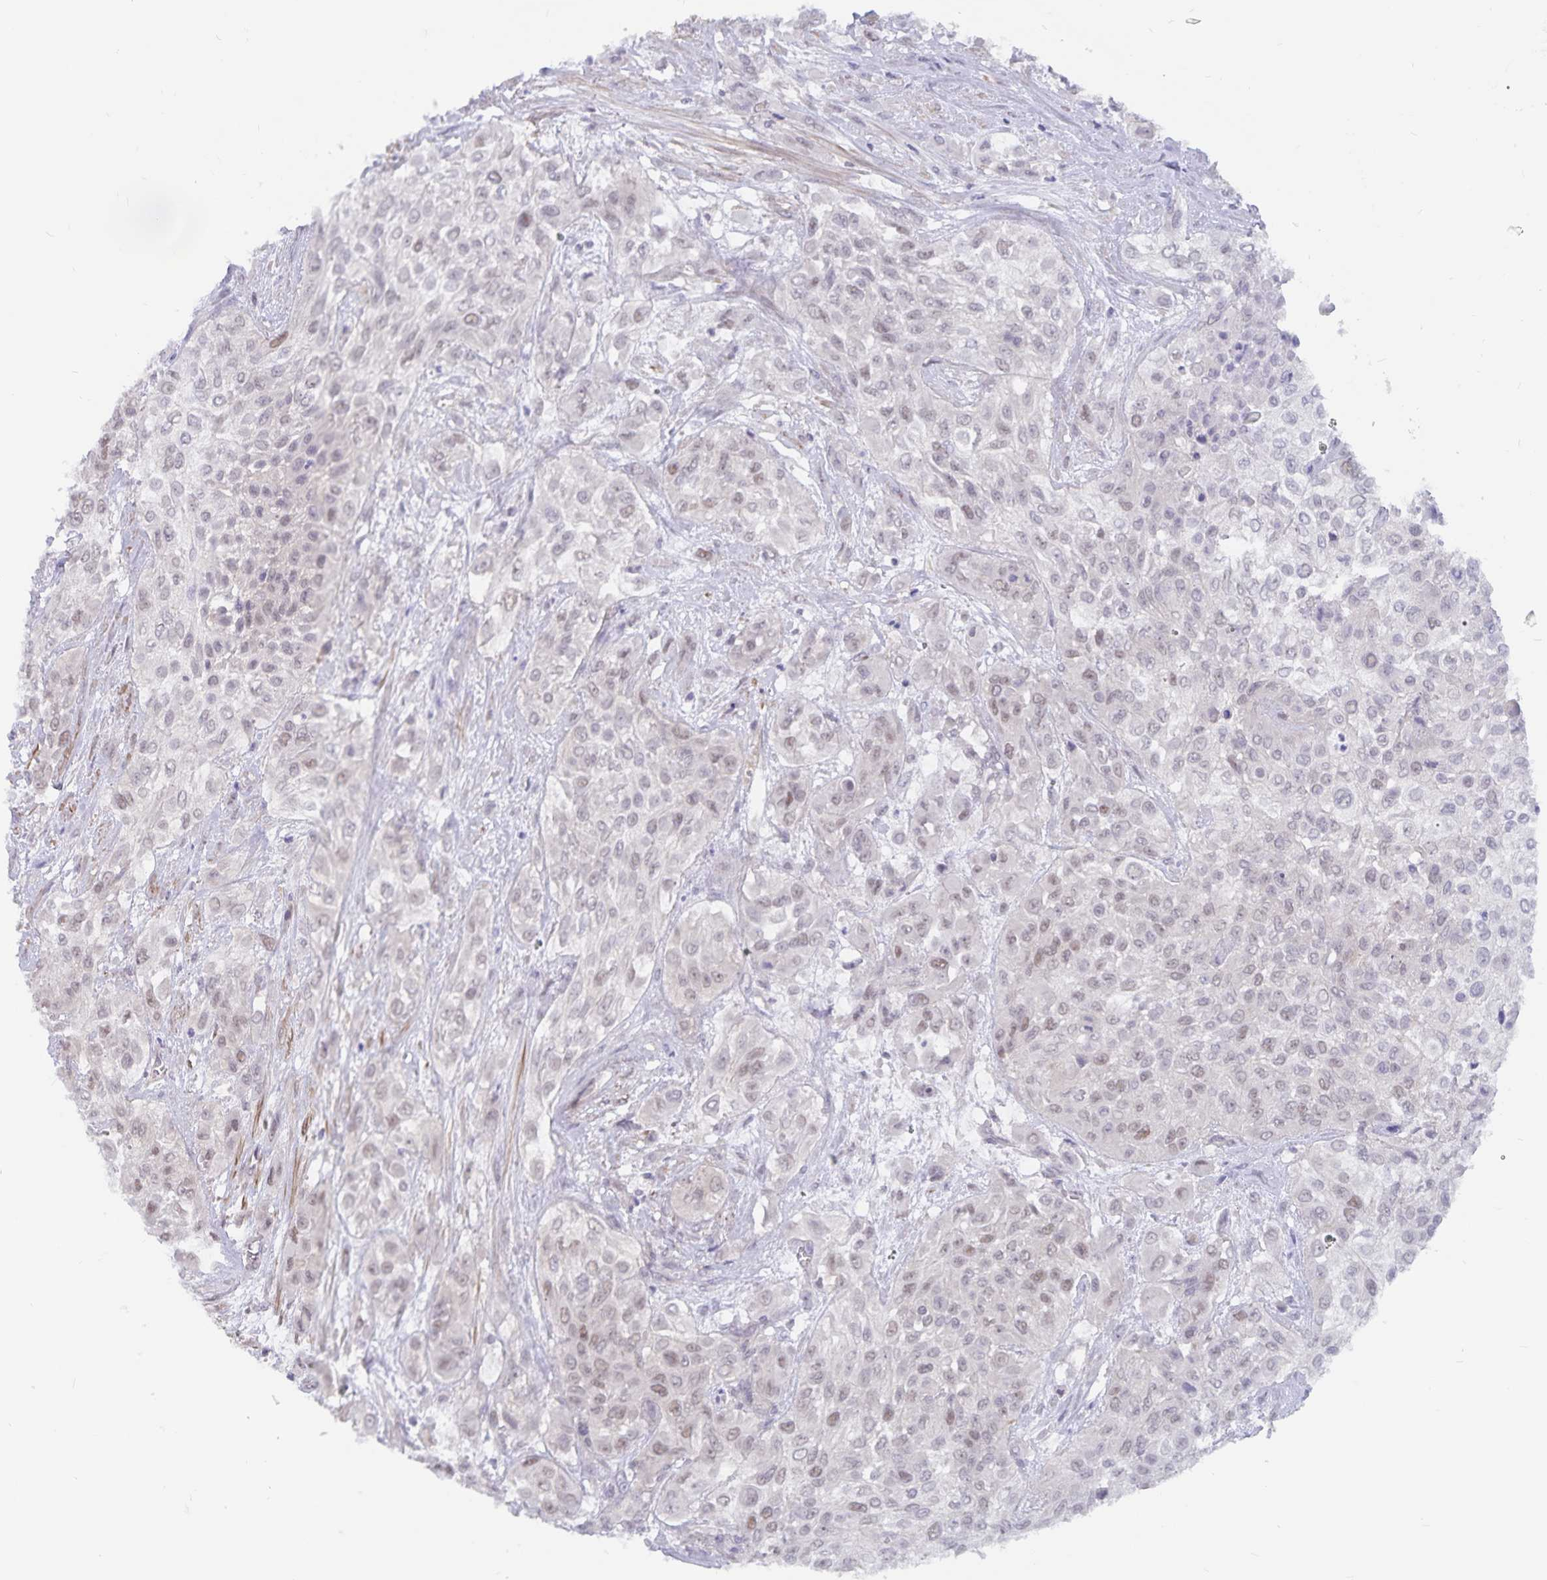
{"staining": {"intensity": "weak", "quantity": "25%-75%", "location": "nuclear"}, "tissue": "urothelial cancer", "cell_type": "Tumor cells", "image_type": "cancer", "snomed": [{"axis": "morphology", "description": "Urothelial carcinoma, High grade"}, {"axis": "topography", "description": "Urinary bladder"}], "caption": "The histopathology image shows a brown stain indicating the presence of a protein in the nuclear of tumor cells in urothelial cancer.", "gene": "BAG6", "patient": {"sex": "male", "age": 57}}